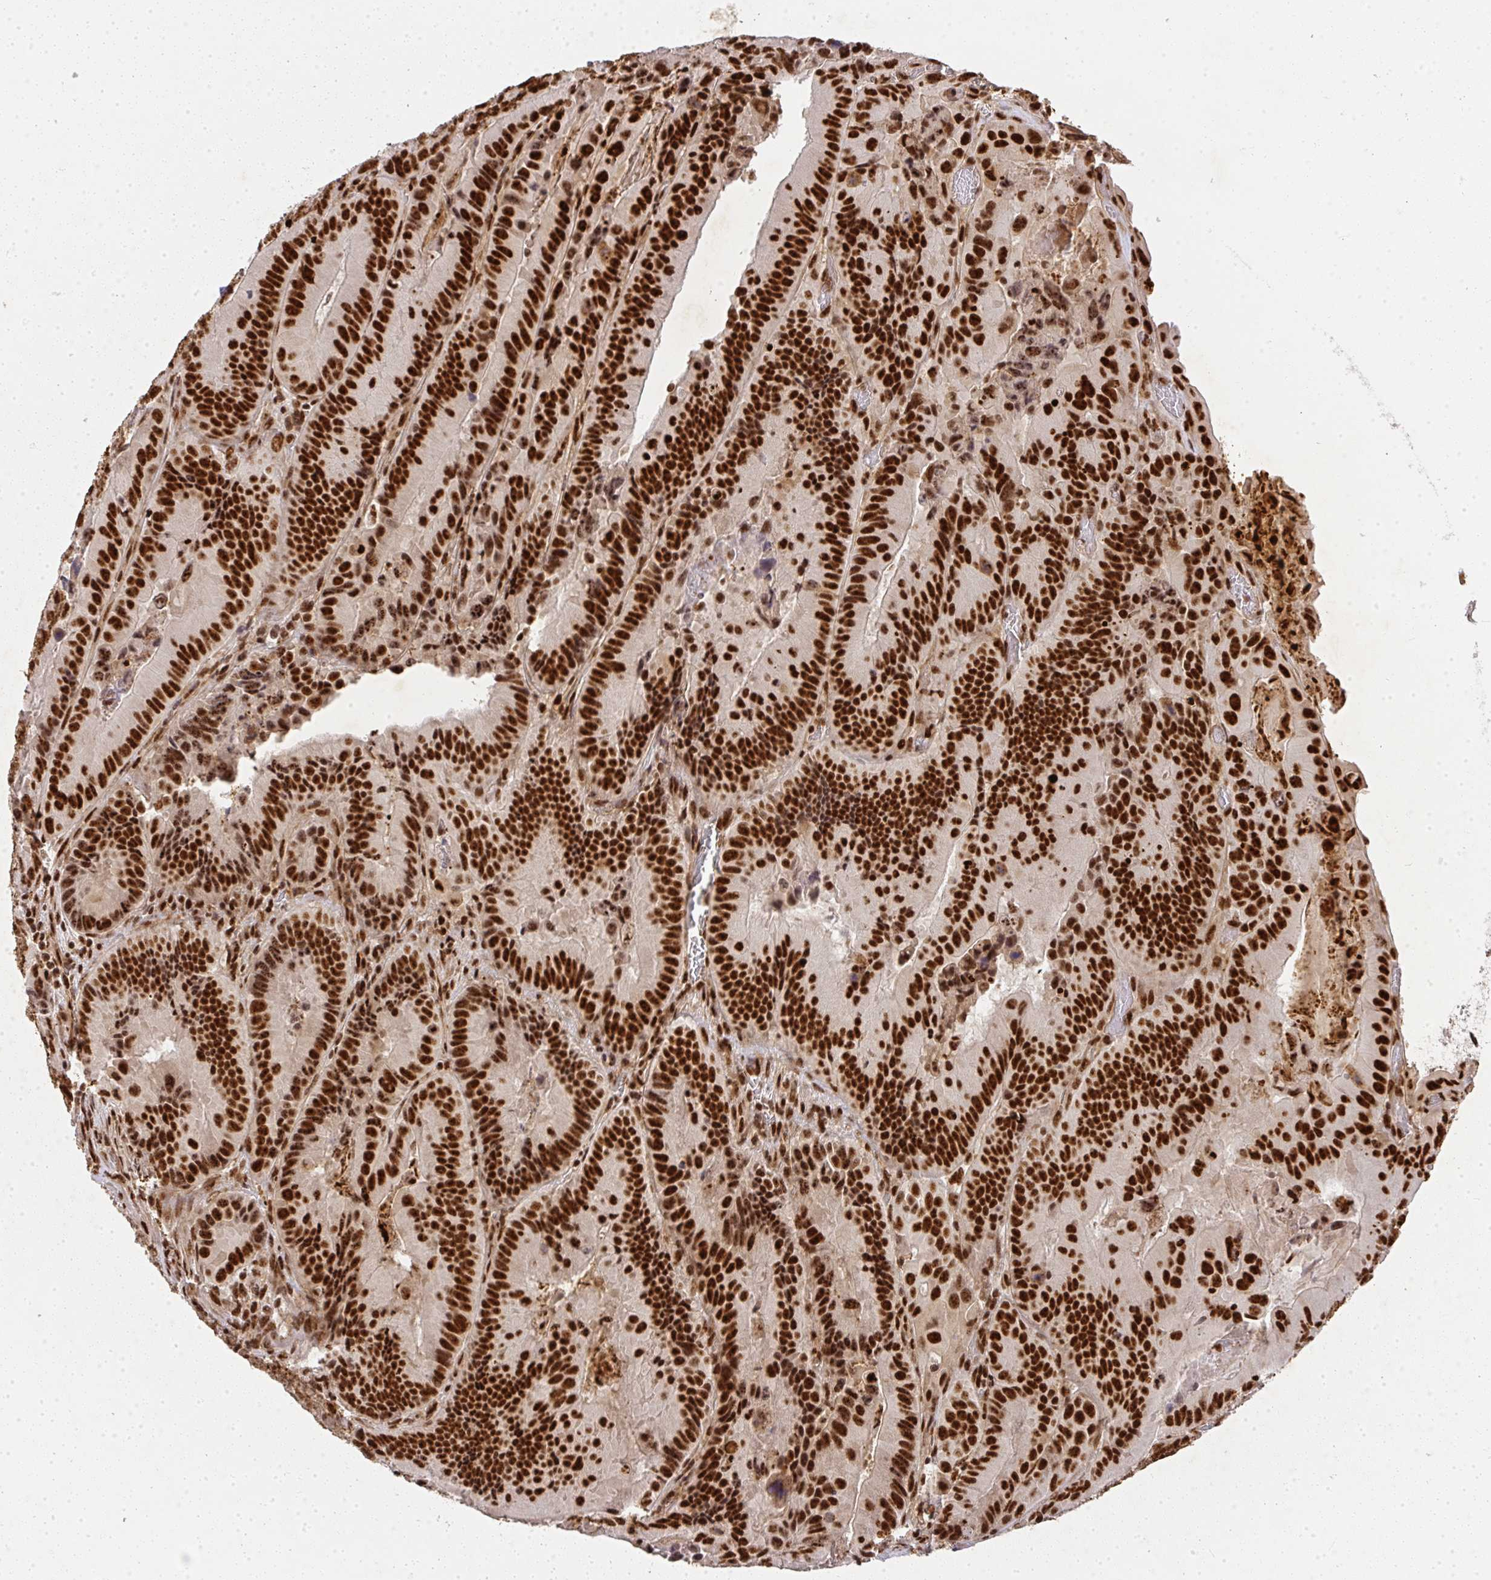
{"staining": {"intensity": "strong", "quantity": ">75%", "location": "nuclear"}, "tissue": "colorectal cancer", "cell_type": "Tumor cells", "image_type": "cancer", "snomed": [{"axis": "morphology", "description": "Adenocarcinoma, NOS"}, {"axis": "topography", "description": "Colon"}], "caption": "Immunohistochemistry histopathology image of neoplastic tissue: colorectal cancer (adenocarcinoma) stained using IHC displays high levels of strong protein expression localized specifically in the nuclear of tumor cells, appearing as a nuclear brown color.", "gene": "U2AF1", "patient": {"sex": "female", "age": 86}}